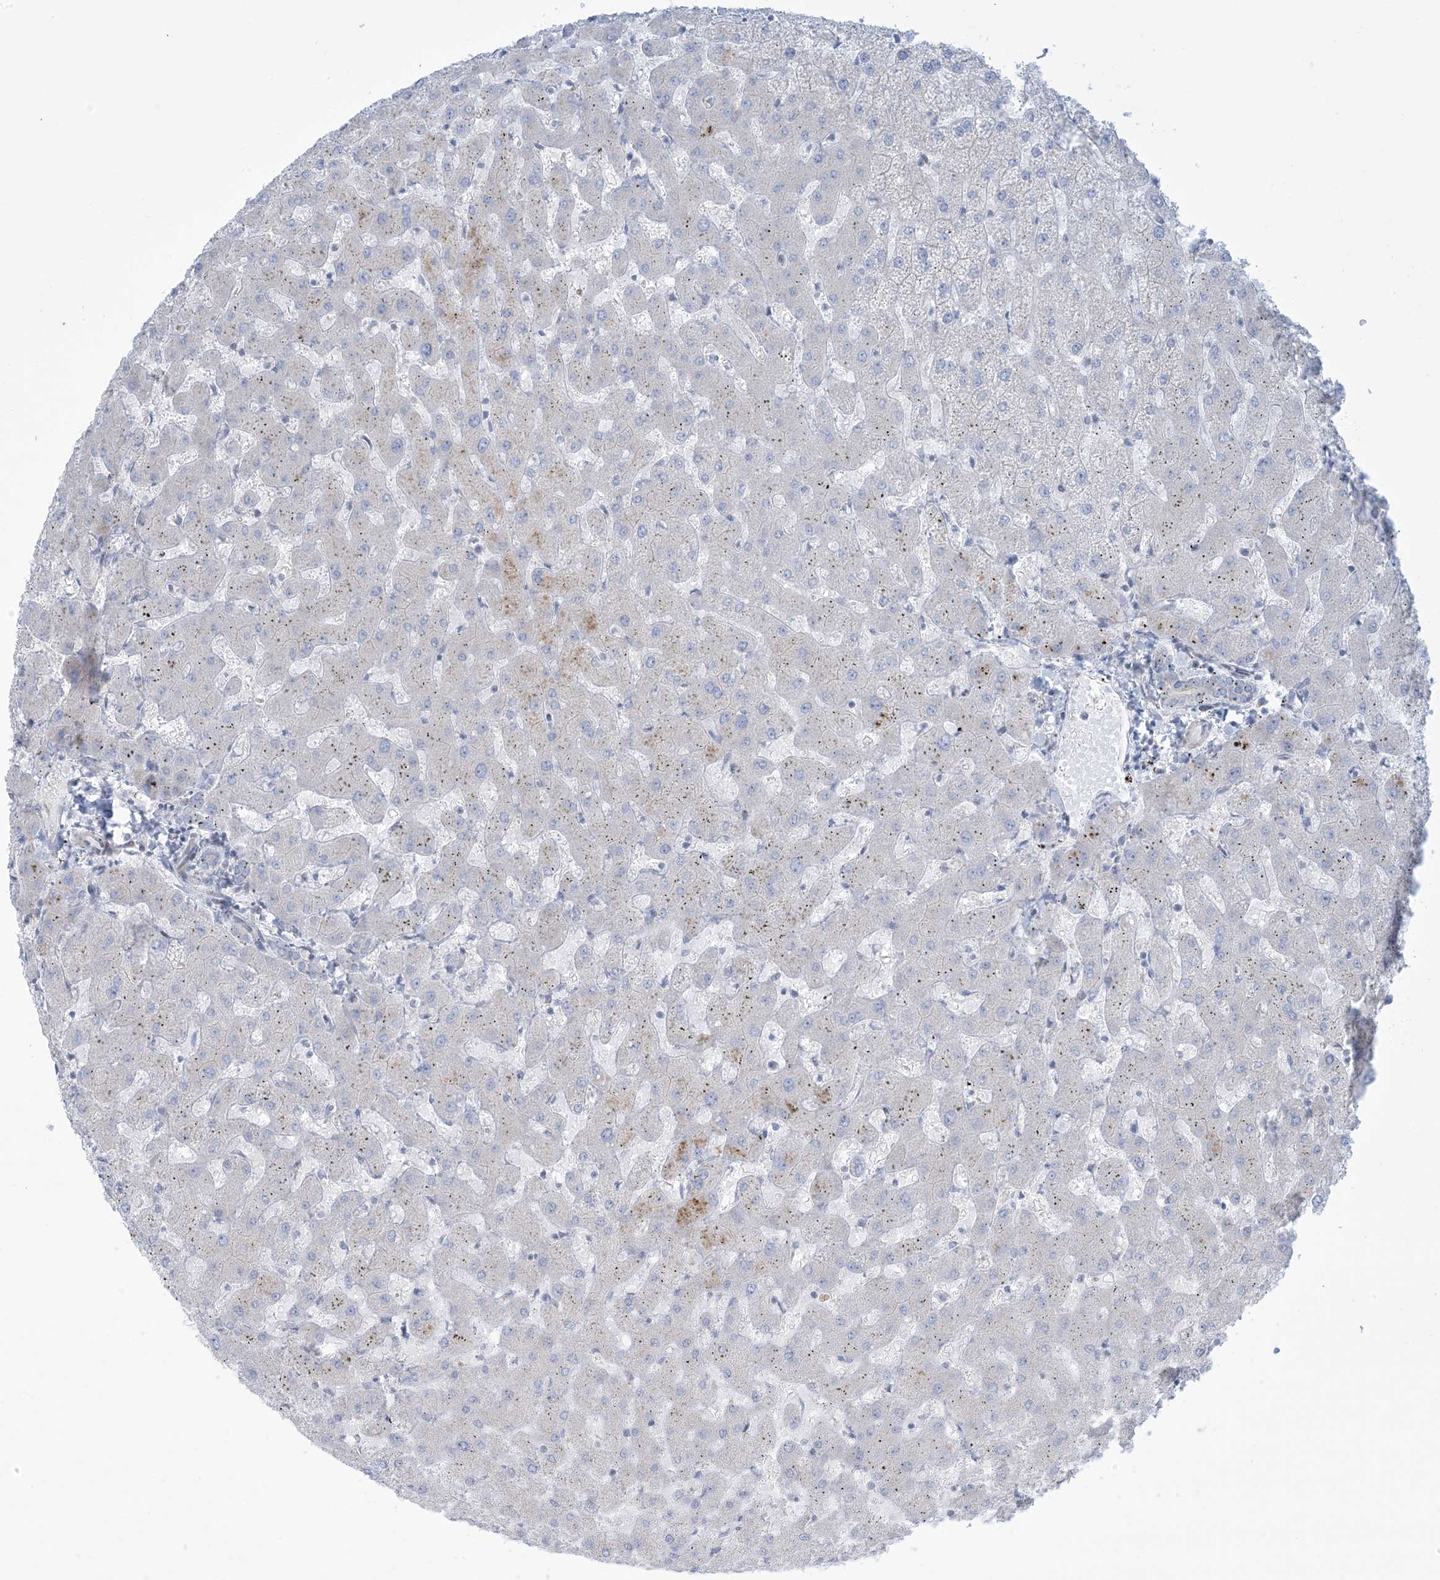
{"staining": {"intensity": "negative", "quantity": "none", "location": "none"}, "tissue": "liver", "cell_type": "Cholangiocytes", "image_type": "normal", "snomed": [{"axis": "morphology", "description": "Normal tissue, NOS"}, {"axis": "topography", "description": "Liver"}], "caption": "DAB (3,3'-diaminobenzidine) immunohistochemical staining of normal liver demonstrates no significant positivity in cholangiocytes.", "gene": "AFTPH", "patient": {"sex": "female", "age": 63}}